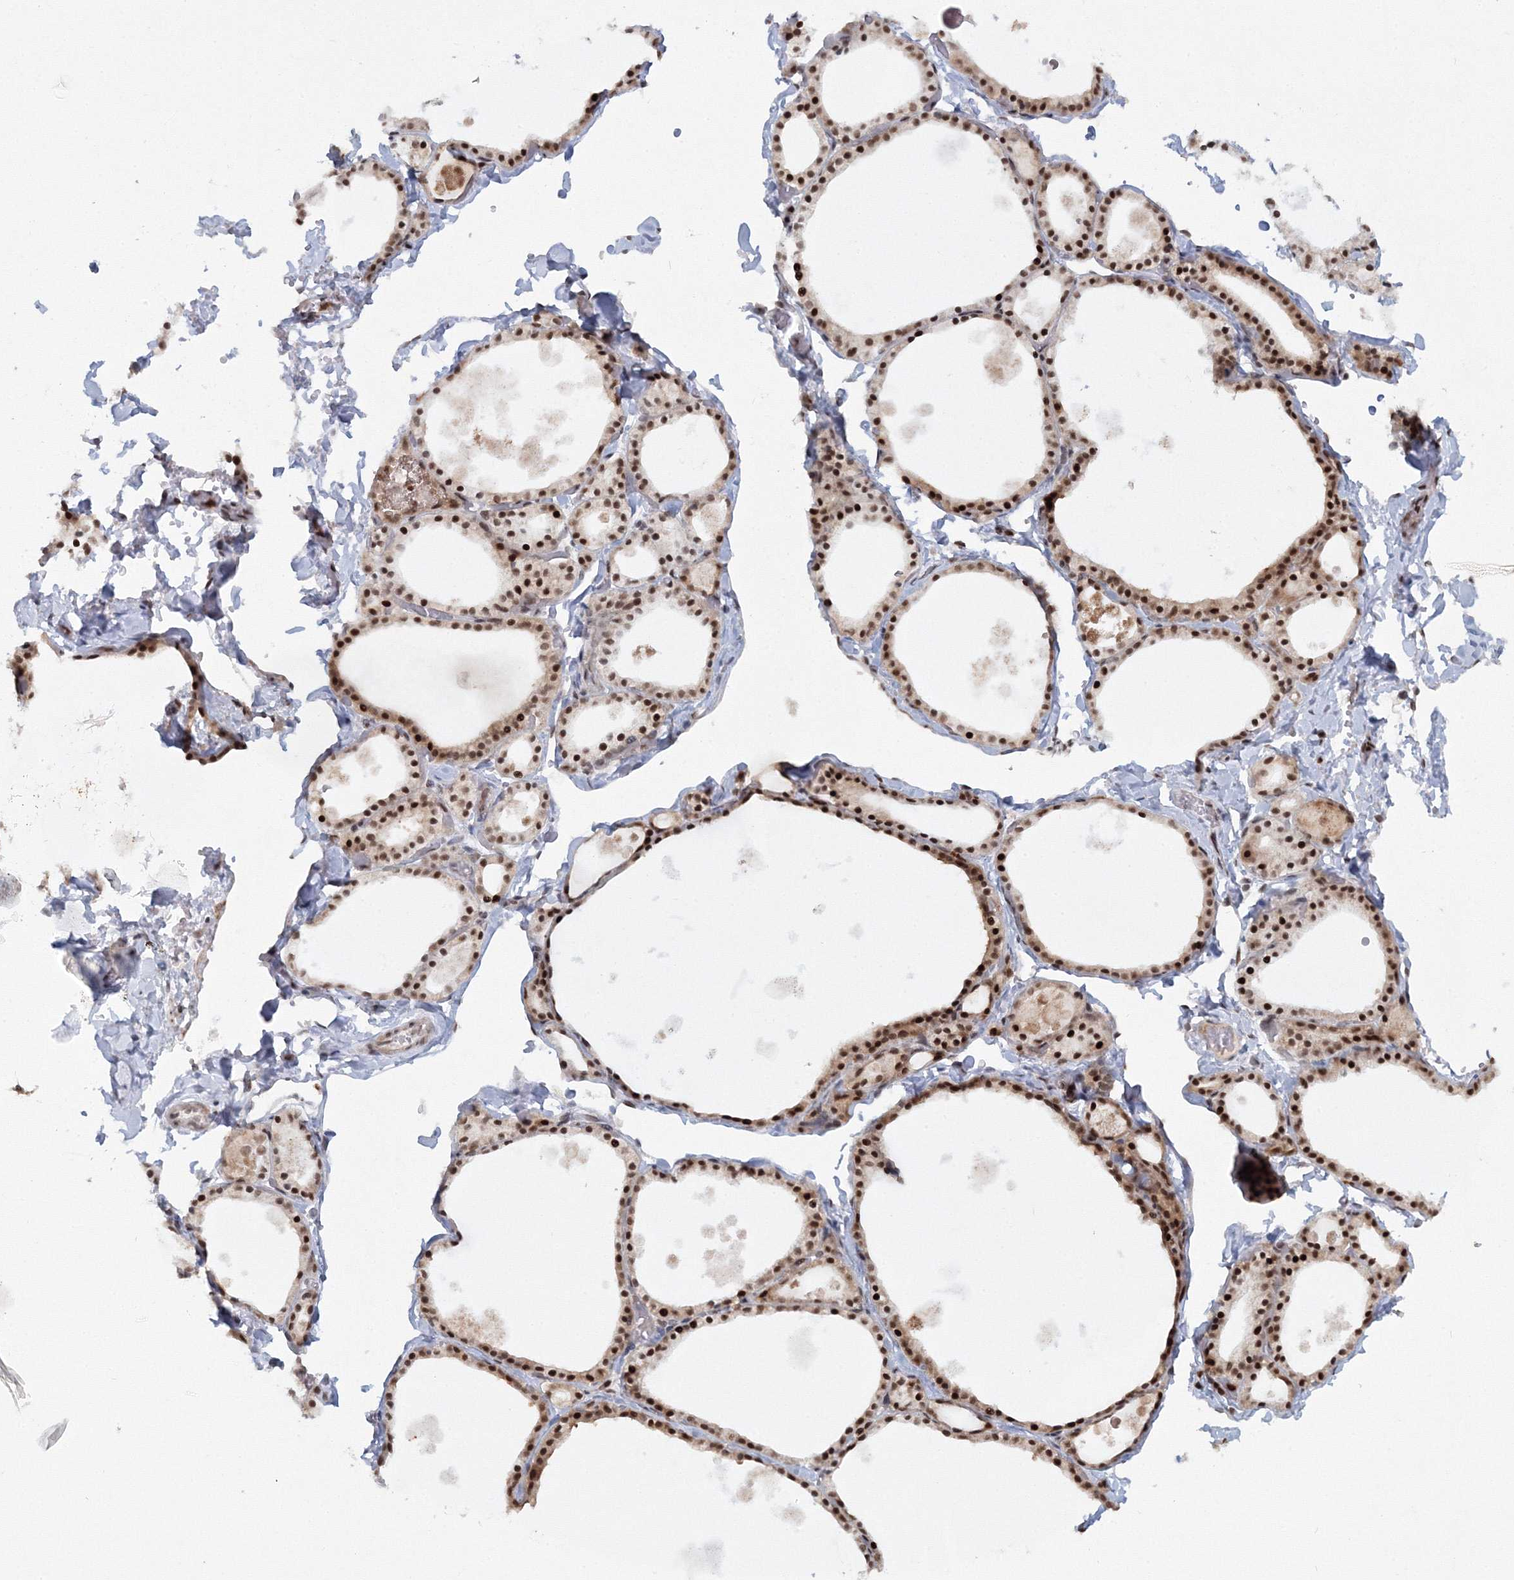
{"staining": {"intensity": "moderate", "quantity": ">75%", "location": "nuclear"}, "tissue": "thyroid gland", "cell_type": "Glandular cells", "image_type": "normal", "snomed": [{"axis": "morphology", "description": "Normal tissue, NOS"}, {"axis": "topography", "description": "Thyroid gland"}], "caption": "Protein staining of benign thyroid gland demonstrates moderate nuclear staining in about >75% of glandular cells.", "gene": "C3orf33", "patient": {"sex": "male", "age": 56}}